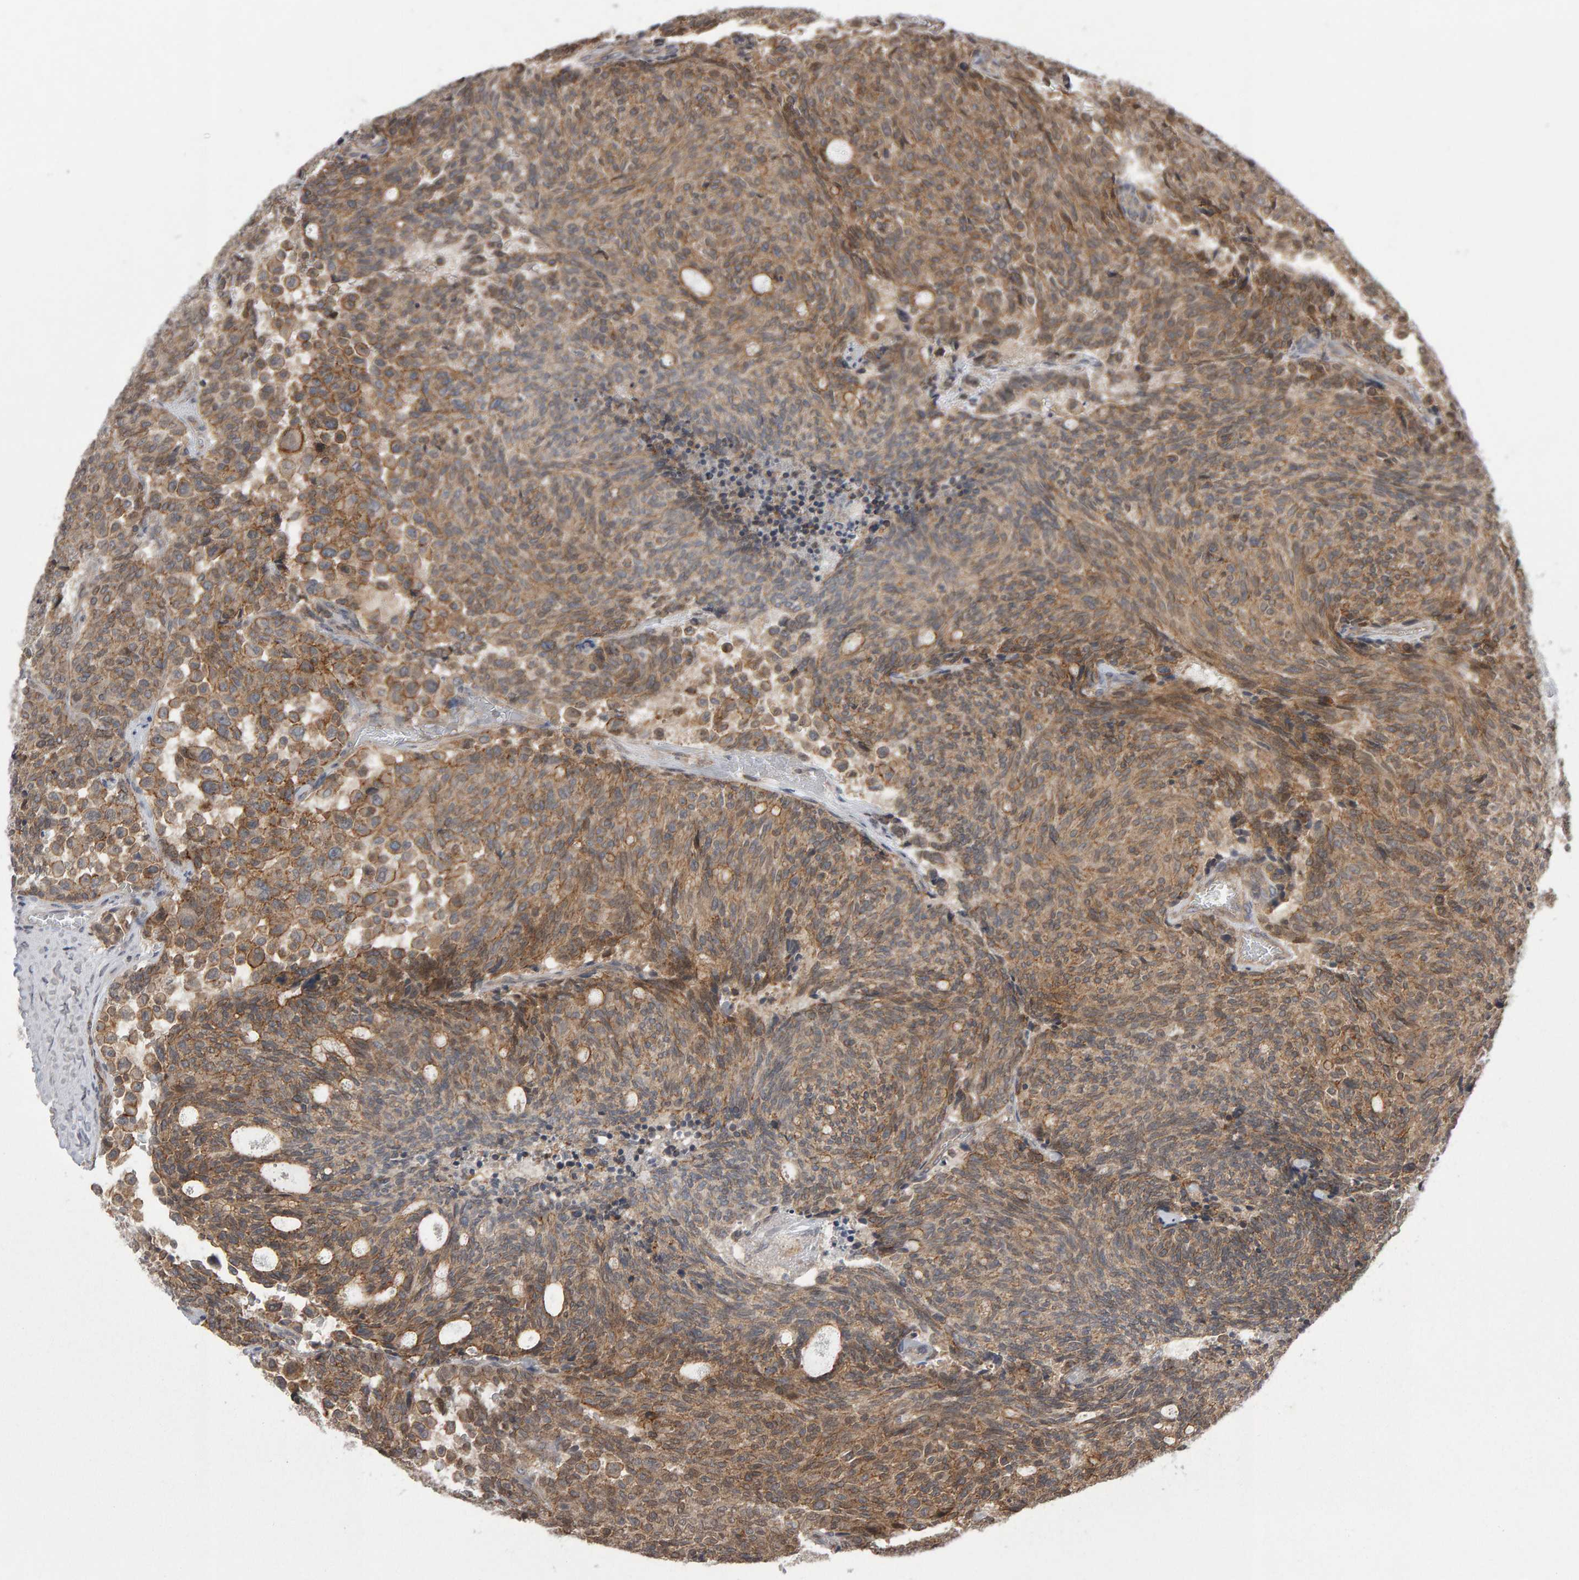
{"staining": {"intensity": "moderate", "quantity": ">75%", "location": "cytoplasmic/membranous"}, "tissue": "carcinoid", "cell_type": "Tumor cells", "image_type": "cancer", "snomed": [{"axis": "morphology", "description": "Carcinoid, malignant, NOS"}, {"axis": "topography", "description": "Pancreas"}], "caption": "This is a photomicrograph of immunohistochemistry (IHC) staining of carcinoid (malignant), which shows moderate staining in the cytoplasmic/membranous of tumor cells.", "gene": "SCRIB", "patient": {"sex": "female", "age": 54}}